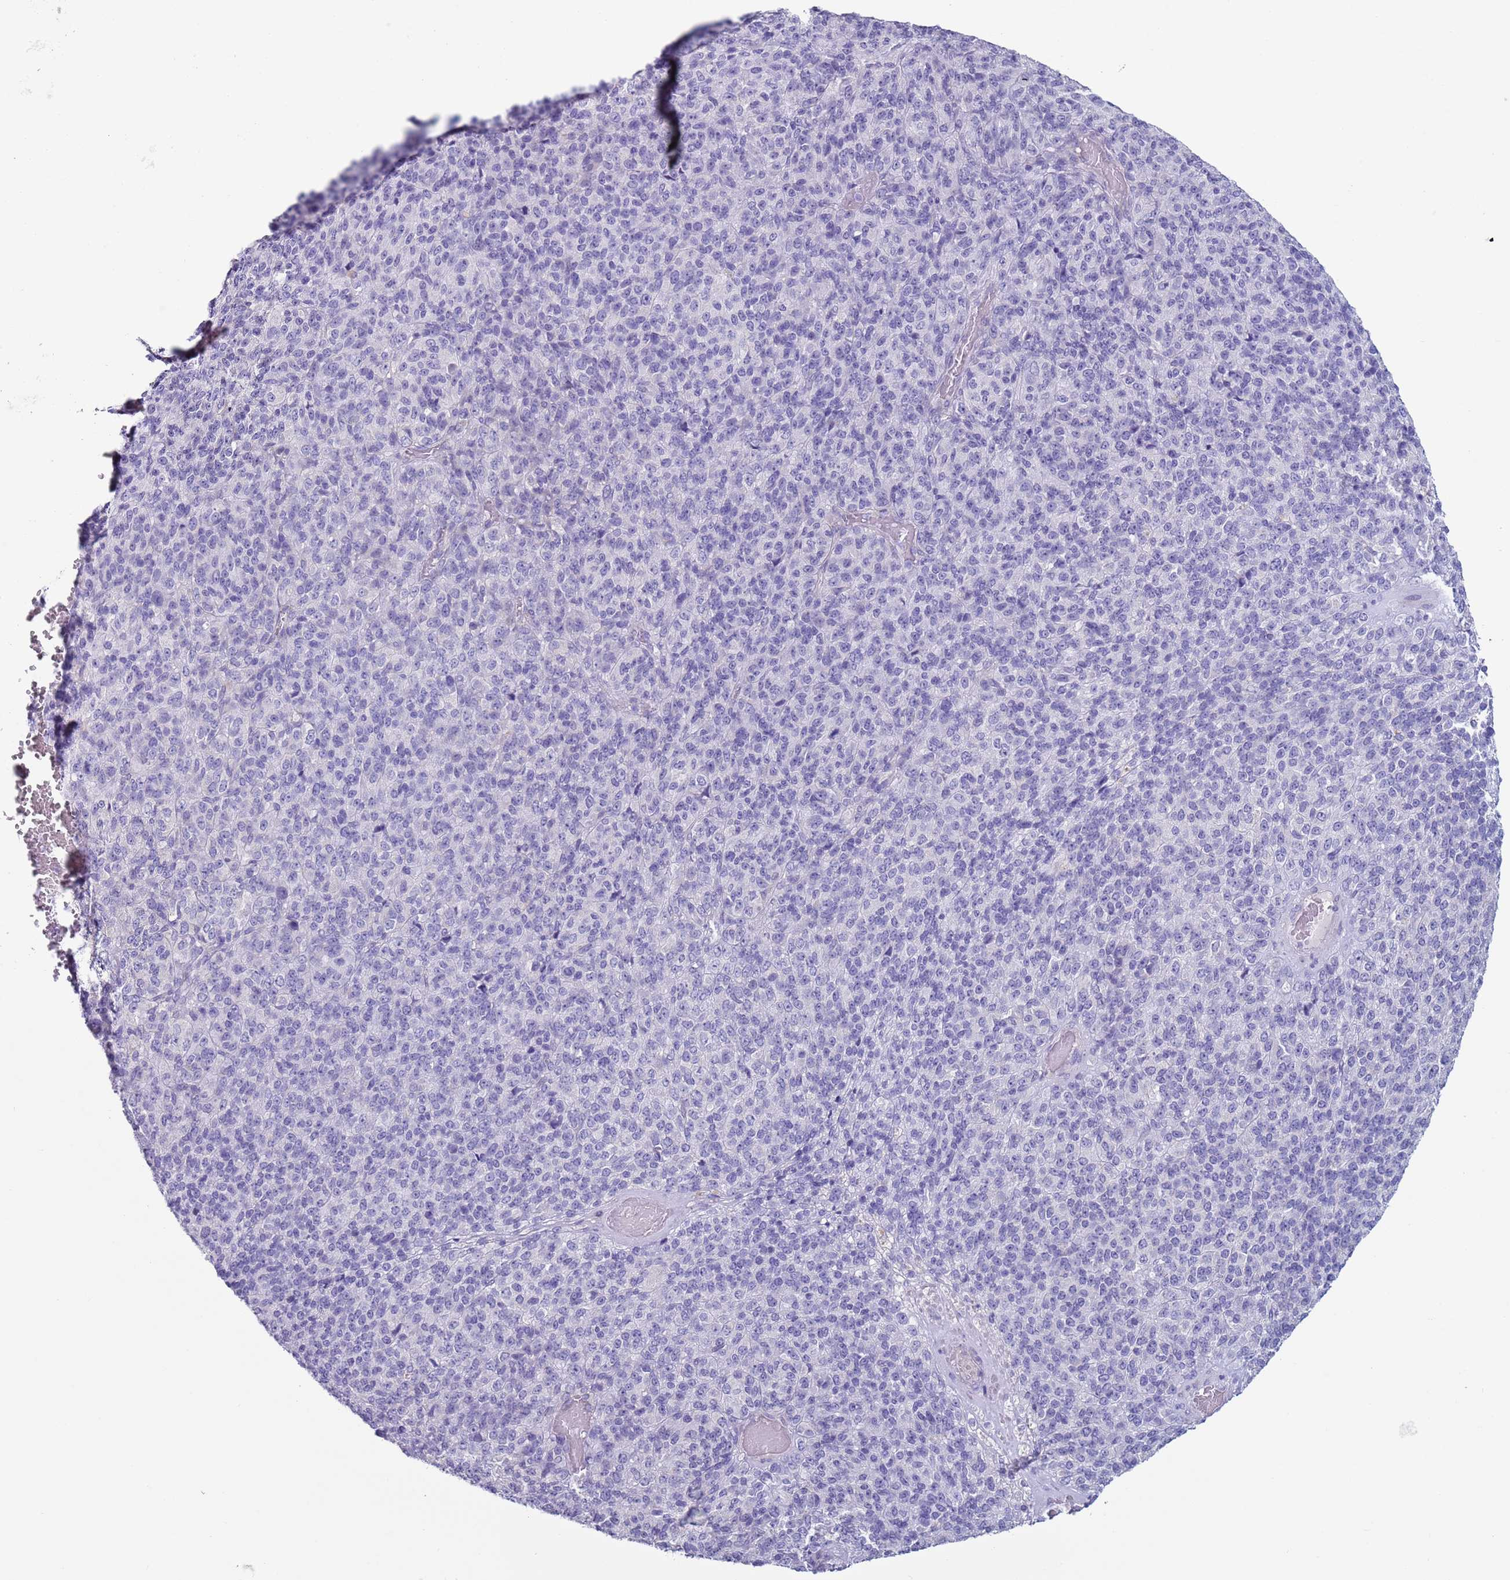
{"staining": {"intensity": "negative", "quantity": "none", "location": "none"}, "tissue": "melanoma", "cell_type": "Tumor cells", "image_type": "cancer", "snomed": [{"axis": "morphology", "description": "Malignant melanoma, Metastatic site"}, {"axis": "topography", "description": "Brain"}], "caption": "An immunohistochemistry photomicrograph of melanoma is shown. There is no staining in tumor cells of melanoma.", "gene": "NPAP1", "patient": {"sex": "female", "age": 56}}